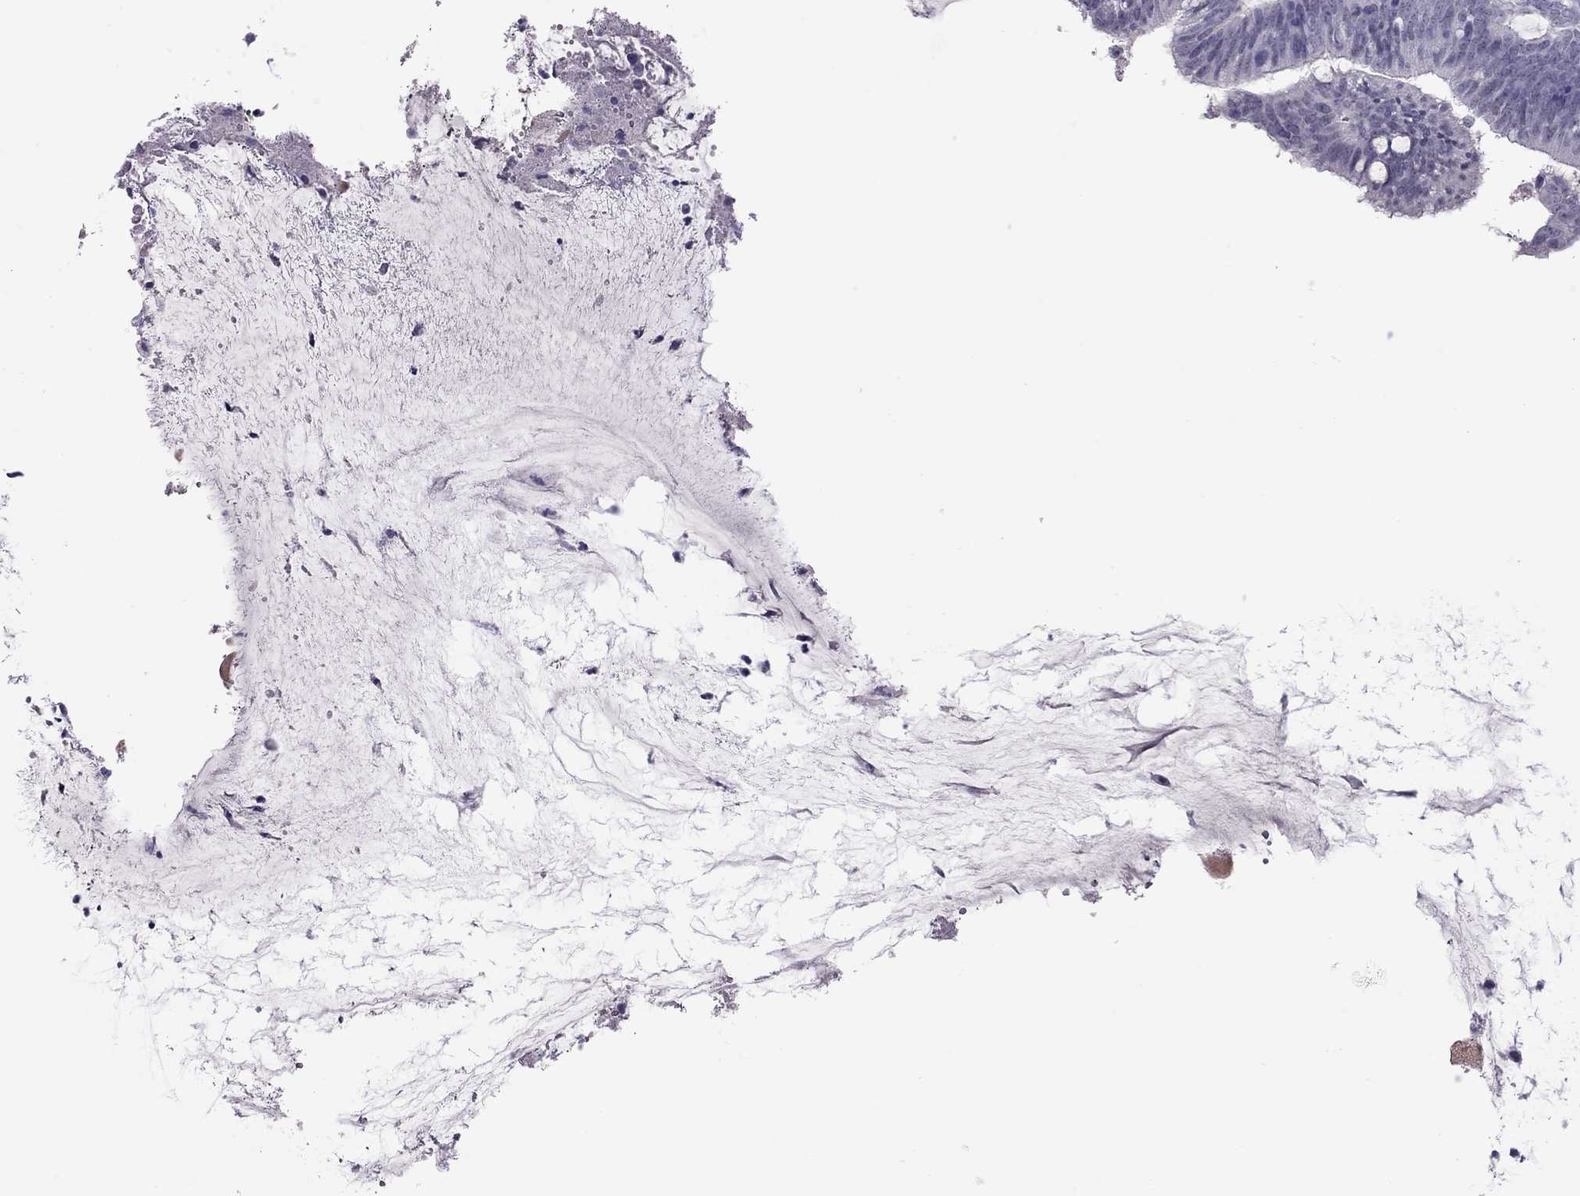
{"staining": {"intensity": "negative", "quantity": "none", "location": "none"}, "tissue": "colorectal cancer", "cell_type": "Tumor cells", "image_type": "cancer", "snomed": [{"axis": "morphology", "description": "Adenocarcinoma, NOS"}, {"axis": "topography", "description": "Colon"}], "caption": "The micrograph exhibits no significant expression in tumor cells of colorectal cancer. The staining is performed using DAB (3,3'-diaminobenzidine) brown chromogen with nuclei counter-stained in using hematoxylin.", "gene": "CHRNB3", "patient": {"sex": "female", "age": 43}}